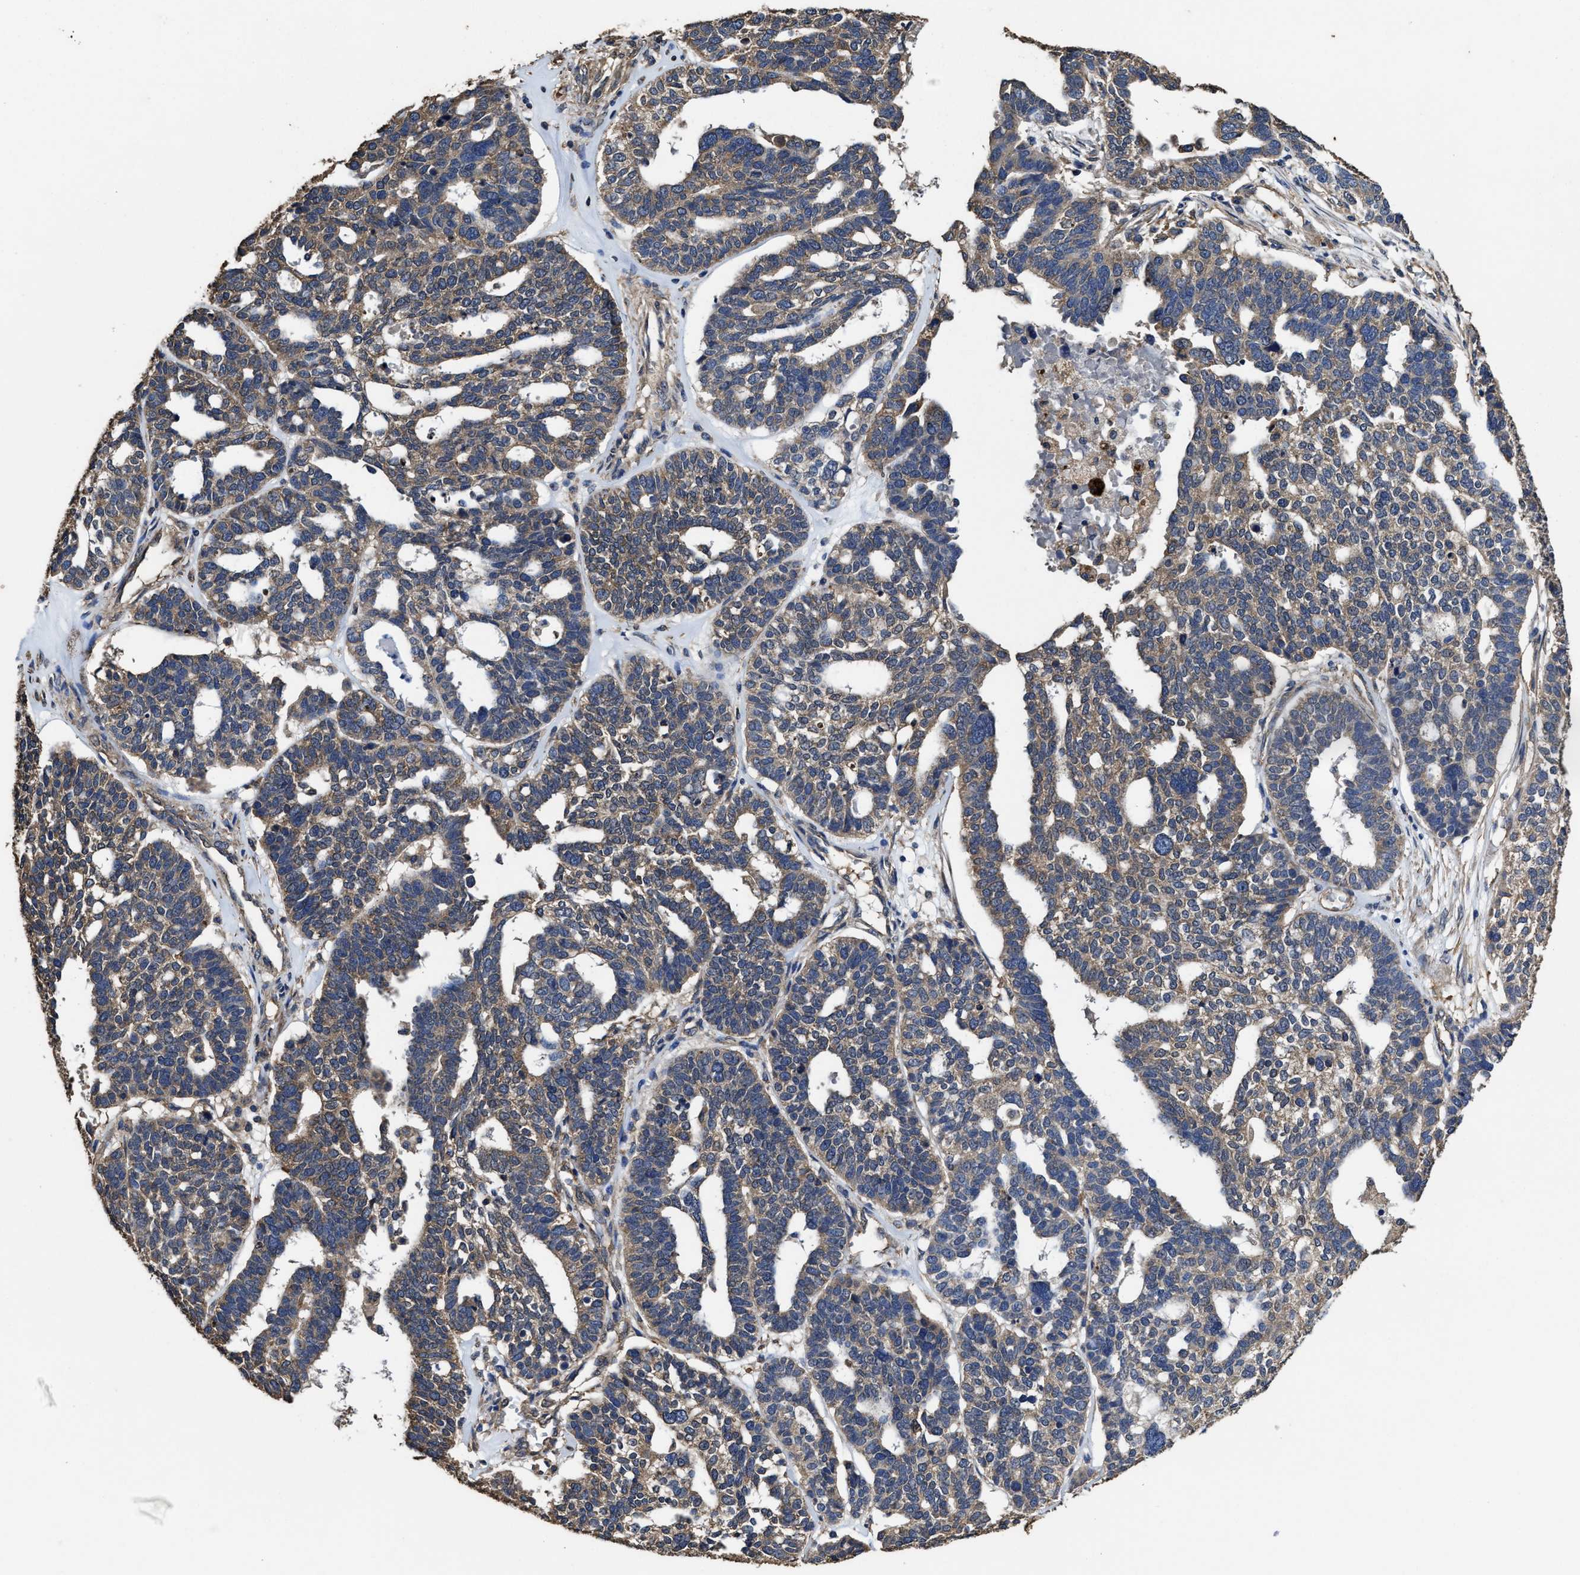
{"staining": {"intensity": "weak", "quantity": ">75%", "location": "cytoplasmic/membranous"}, "tissue": "ovarian cancer", "cell_type": "Tumor cells", "image_type": "cancer", "snomed": [{"axis": "morphology", "description": "Cystadenocarcinoma, serous, NOS"}, {"axis": "topography", "description": "Ovary"}], "caption": "A brown stain shows weak cytoplasmic/membranous staining of a protein in human ovarian serous cystadenocarcinoma tumor cells.", "gene": "SFXN4", "patient": {"sex": "female", "age": 59}}